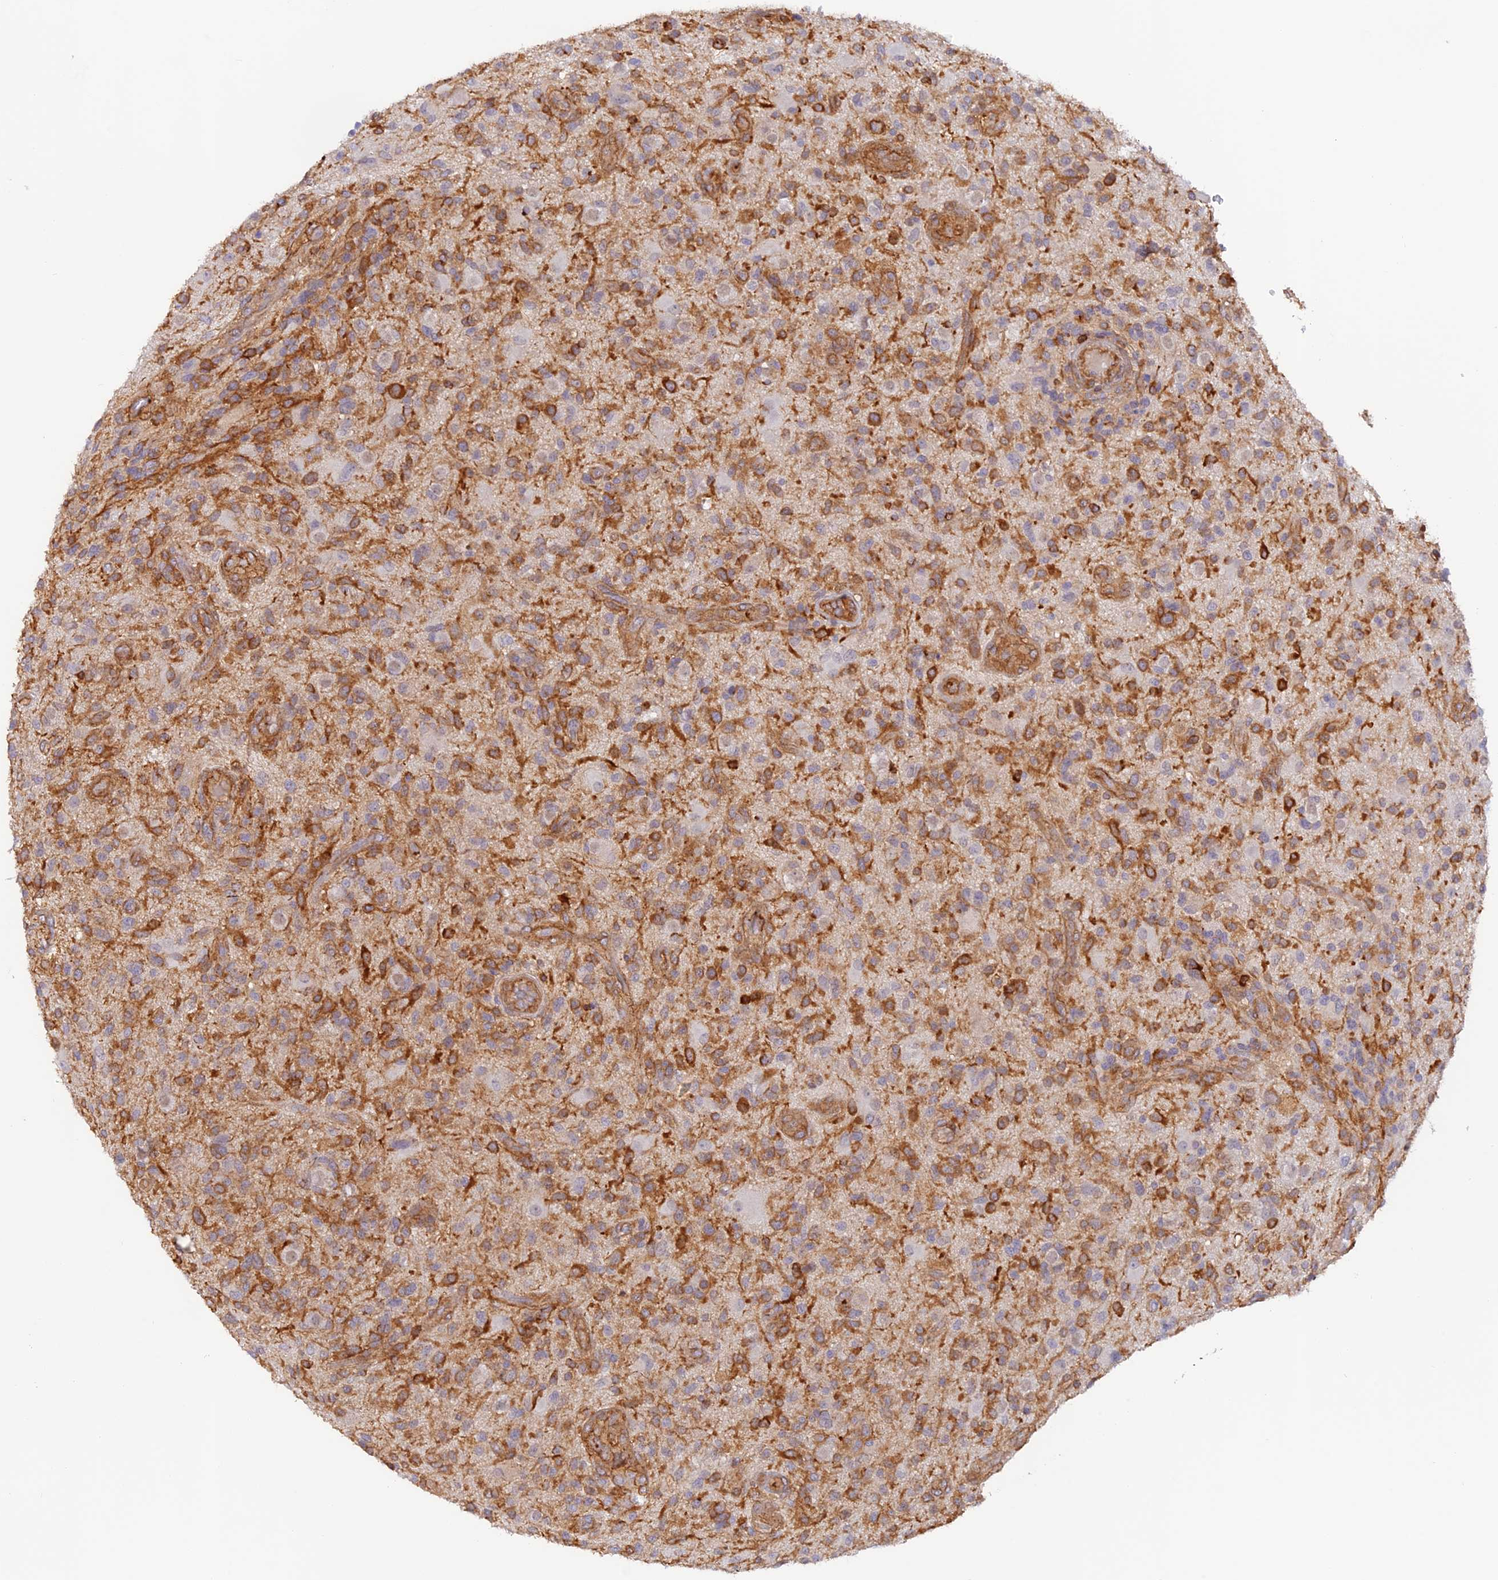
{"staining": {"intensity": "moderate", "quantity": "<25%", "location": "cytoplasmic/membranous"}, "tissue": "glioma", "cell_type": "Tumor cells", "image_type": "cancer", "snomed": [{"axis": "morphology", "description": "Glioma, malignant, High grade"}, {"axis": "topography", "description": "Brain"}], "caption": "Protein analysis of malignant glioma (high-grade) tissue displays moderate cytoplasmic/membranous staining in about <25% of tumor cells.", "gene": "DENND1C", "patient": {"sex": "male", "age": 47}}